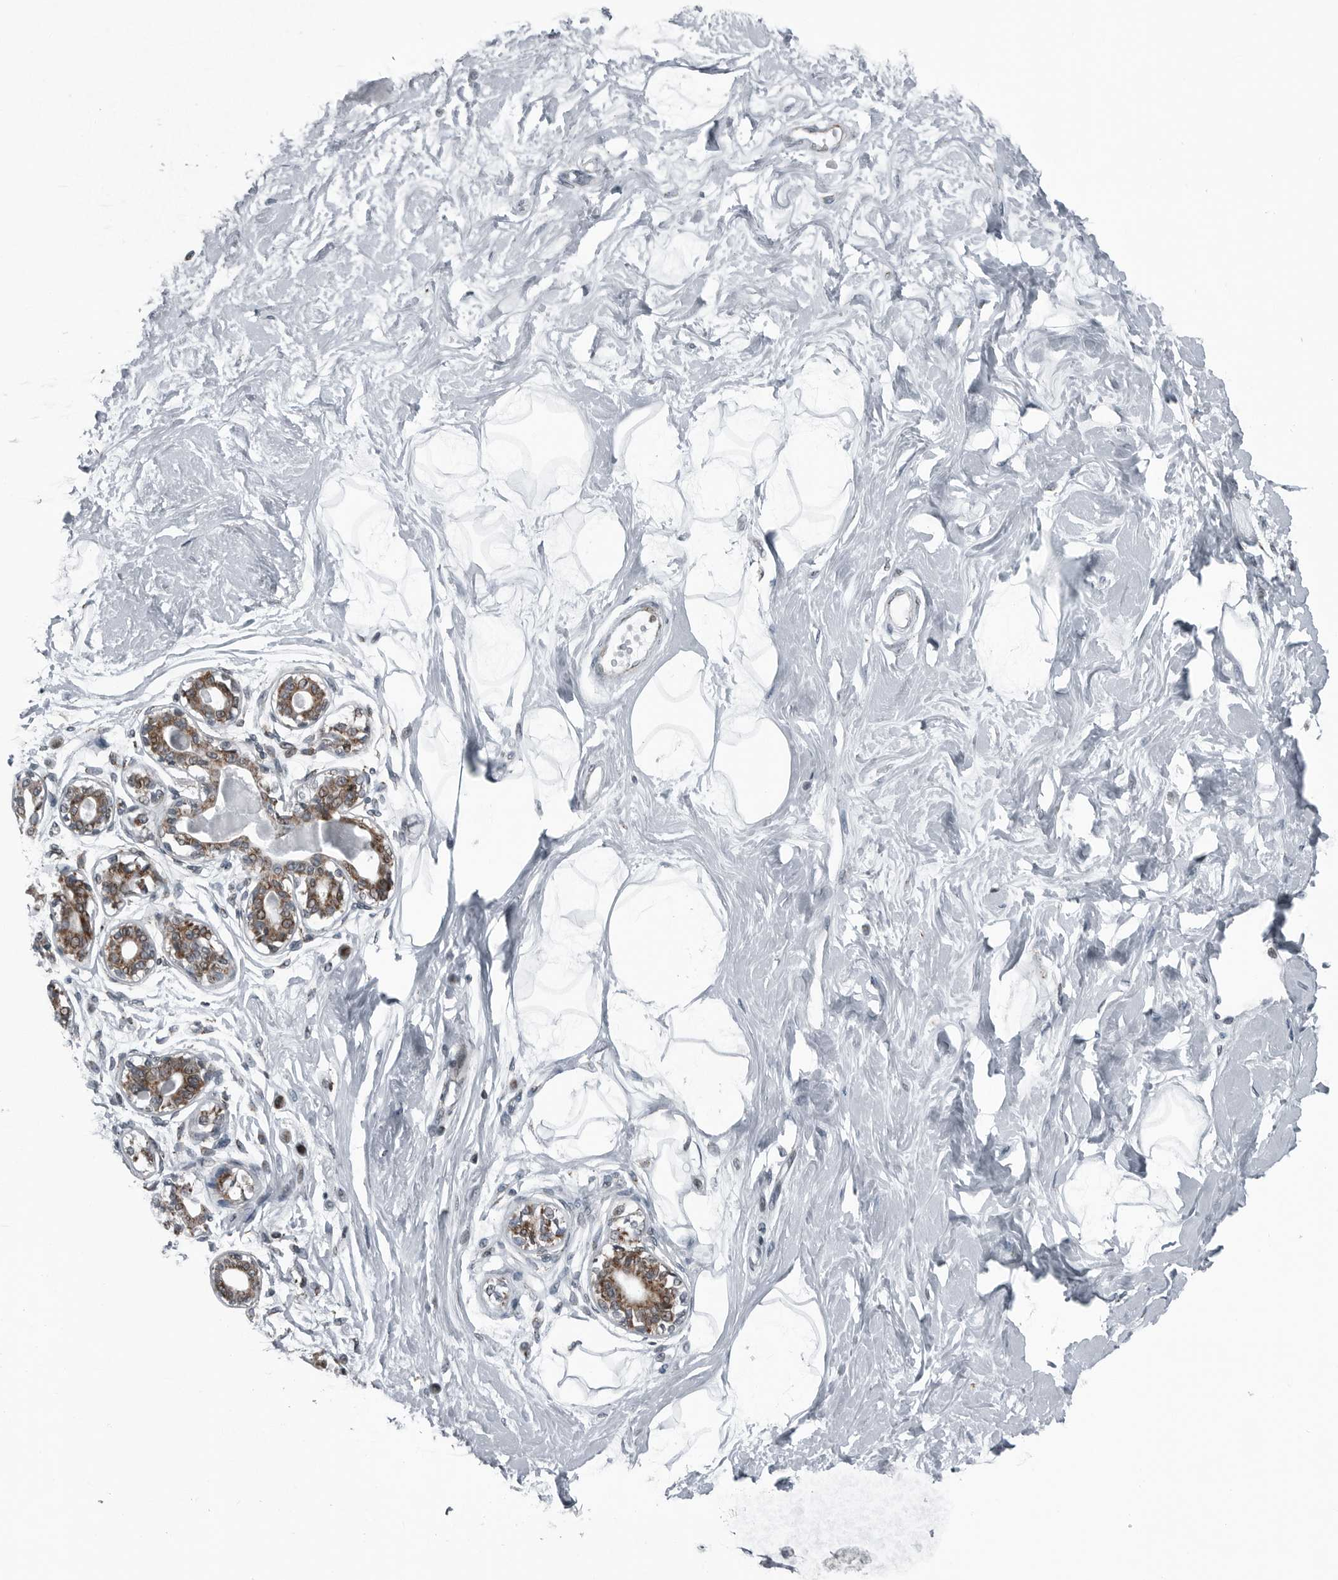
{"staining": {"intensity": "negative", "quantity": "none", "location": "none"}, "tissue": "breast", "cell_type": "Adipocytes", "image_type": "normal", "snomed": [{"axis": "morphology", "description": "Normal tissue, NOS"}, {"axis": "topography", "description": "Breast"}], "caption": "There is no significant expression in adipocytes of breast. (Immunohistochemistry (ihc), brightfield microscopy, high magnification).", "gene": "GAK", "patient": {"sex": "female", "age": 45}}